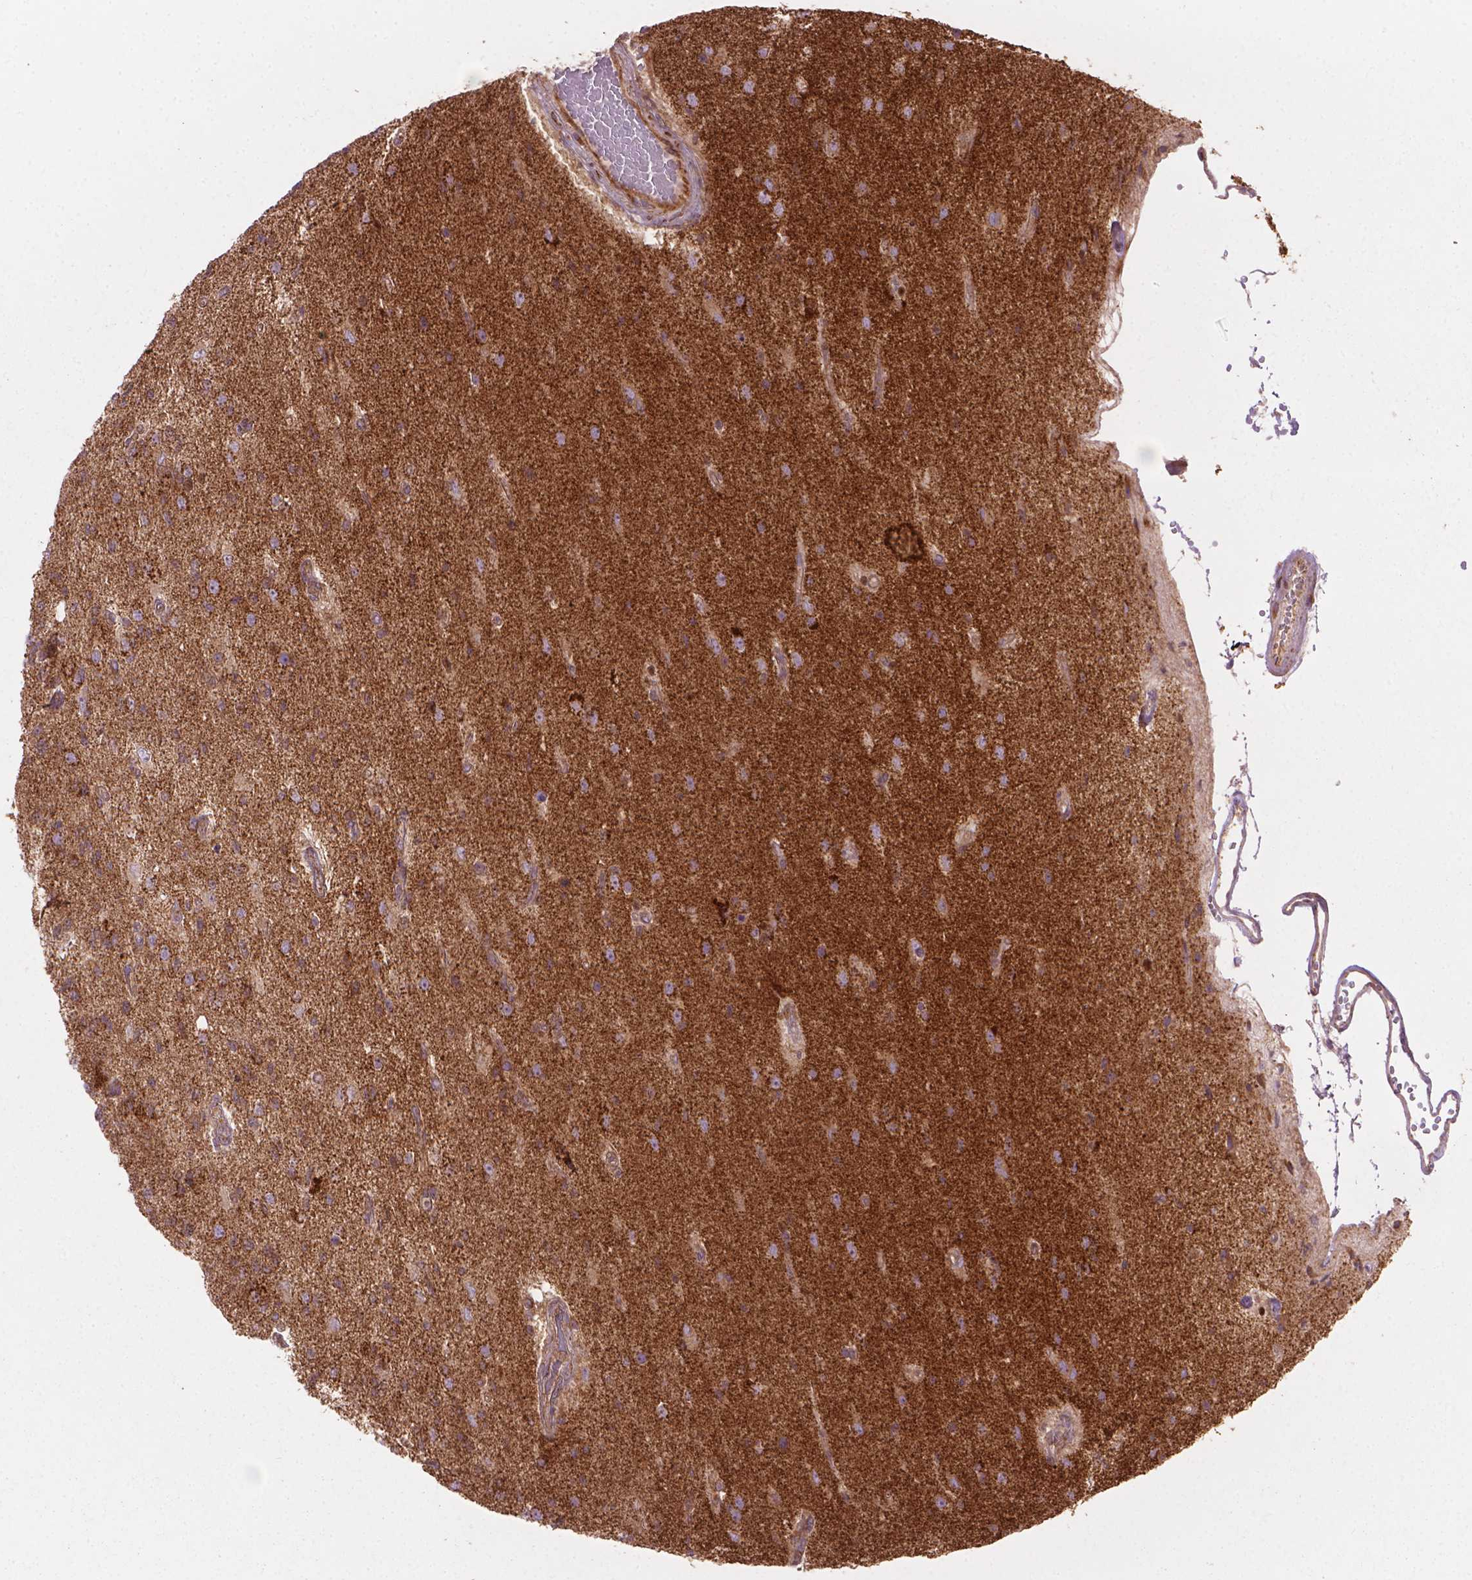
{"staining": {"intensity": "moderate", "quantity": ">75%", "location": "cytoplasmic/membranous"}, "tissue": "glioma", "cell_type": "Tumor cells", "image_type": "cancer", "snomed": [{"axis": "morphology", "description": "Glioma, malignant, High grade"}, {"axis": "topography", "description": "Brain"}], "caption": "IHC photomicrograph of human malignant glioma (high-grade) stained for a protein (brown), which exhibits medium levels of moderate cytoplasmic/membranous staining in about >75% of tumor cells.", "gene": "VARS2", "patient": {"sex": "male", "age": 56}}